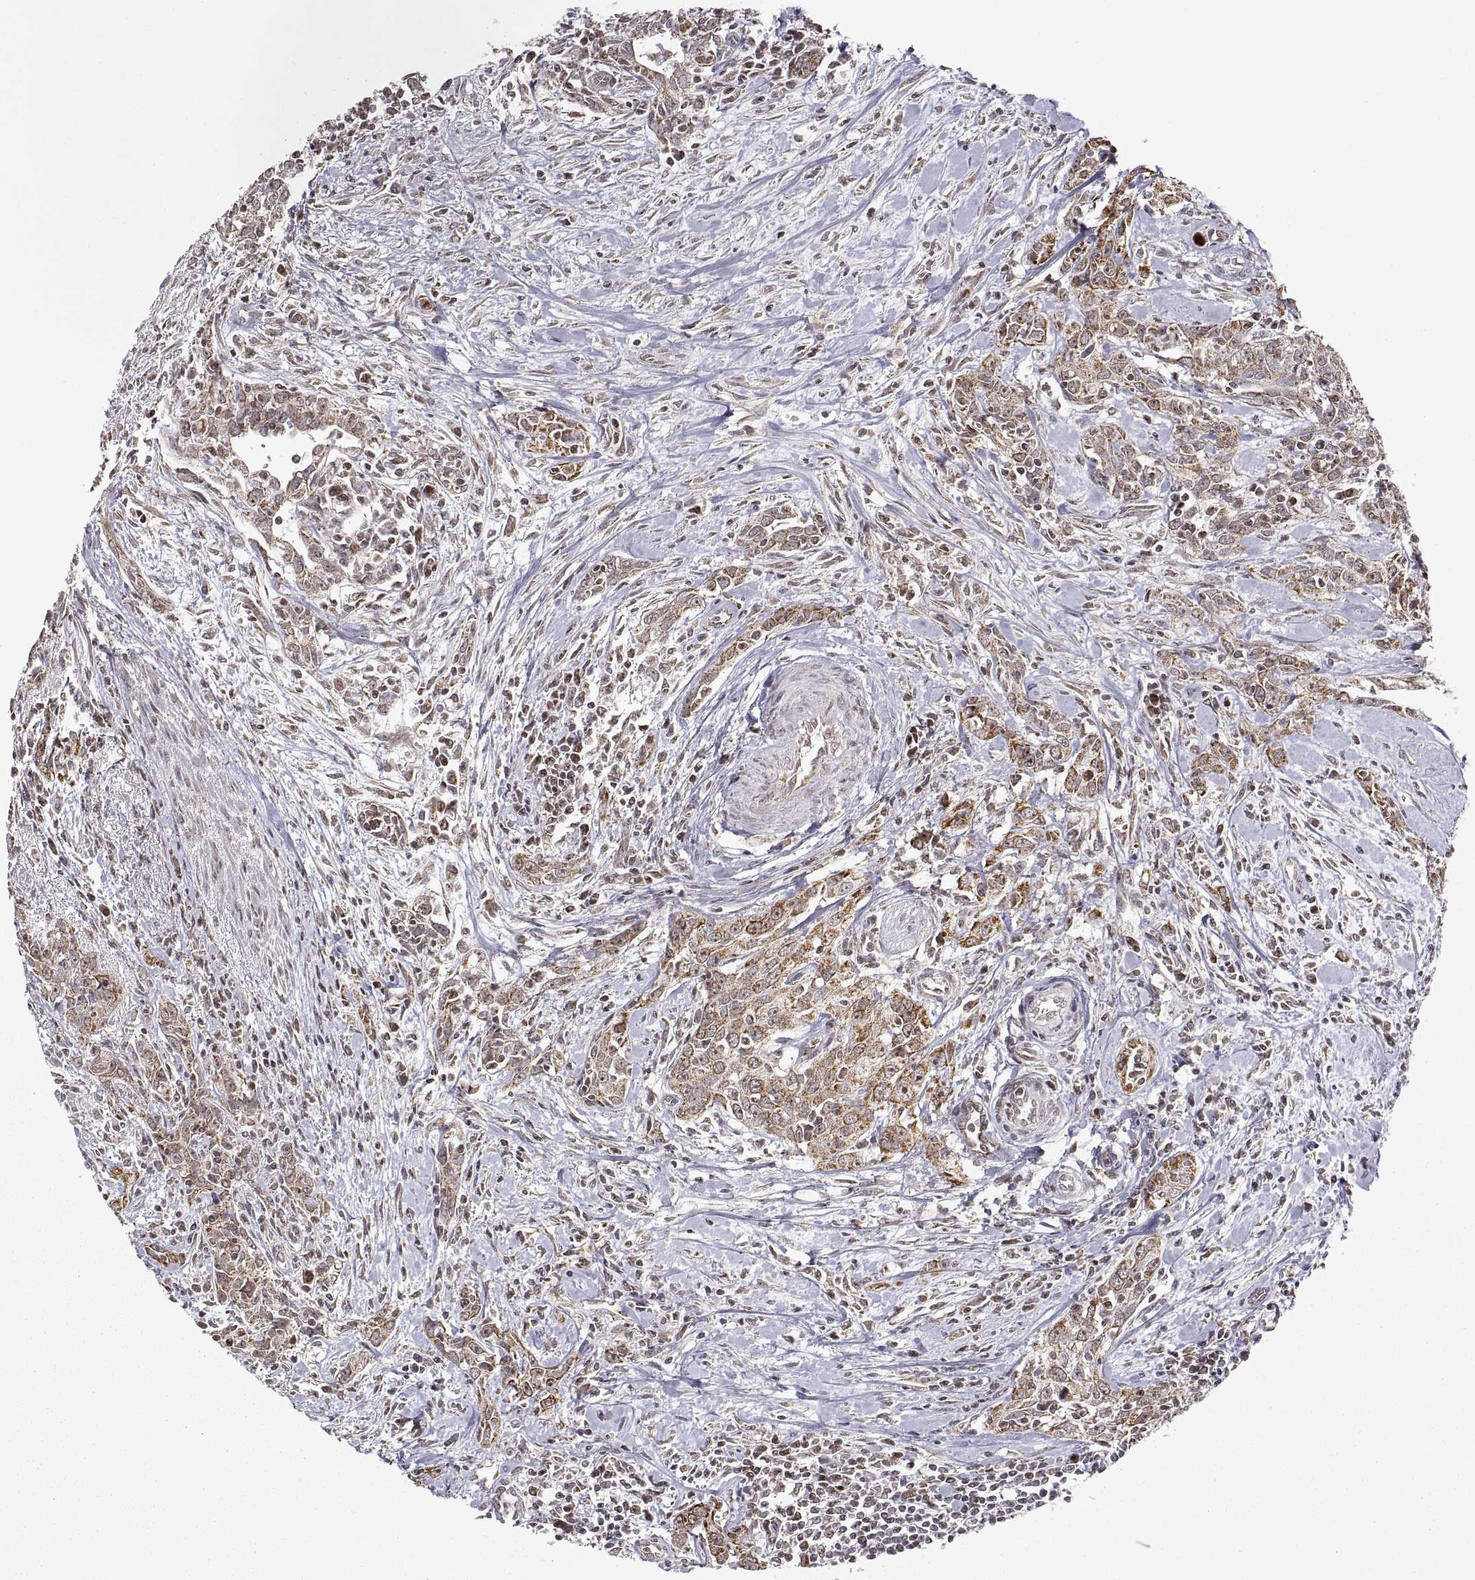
{"staining": {"intensity": "moderate", "quantity": "25%-75%", "location": "cytoplasmic/membranous"}, "tissue": "urothelial cancer", "cell_type": "Tumor cells", "image_type": "cancer", "snomed": [{"axis": "morphology", "description": "Urothelial carcinoma, High grade"}, {"axis": "topography", "description": "Urinary bladder"}], "caption": "There is medium levels of moderate cytoplasmic/membranous staining in tumor cells of high-grade urothelial carcinoma, as demonstrated by immunohistochemical staining (brown color).", "gene": "MANBAL", "patient": {"sex": "male", "age": 83}}